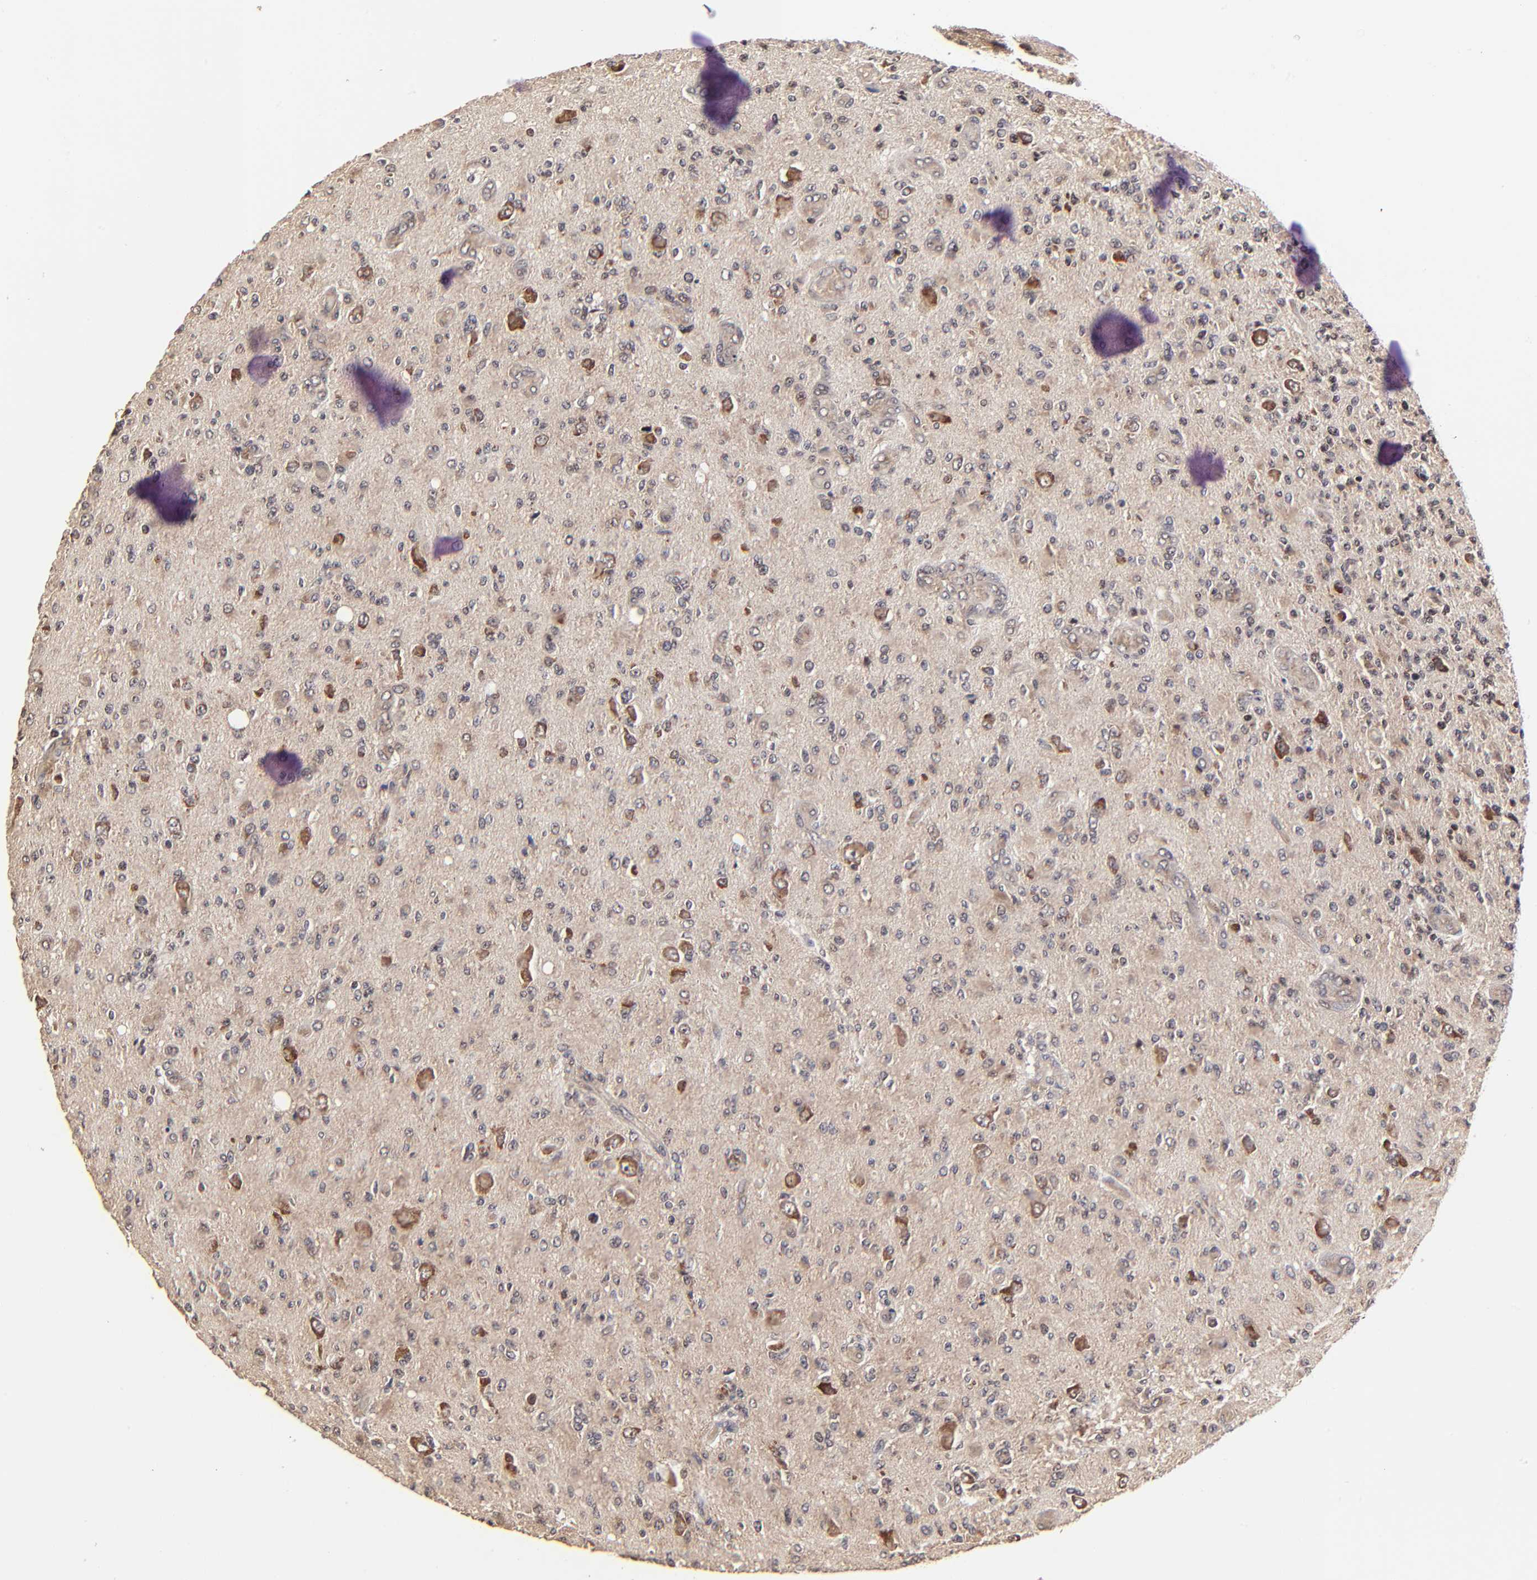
{"staining": {"intensity": "moderate", "quantity": ">75%", "location": "cytoplasmic/membranous"}, "tissue": "glioma", "cell_type": "Tumor cells", "image_type": "cancer", "snomed": [{"axis": "morphology", "description": "Glioma, malignant, High grade"}, {"axis": "topography", "description": "Brain"}], "caption": "Approximately >75% of tumor cells in human glioma show moderate cytoplasmic/membranous protein staining as visualized by brown immunohistochemical staining.", "gene": "FRMD8", "patient": {"sex": "male", "age": 36}}